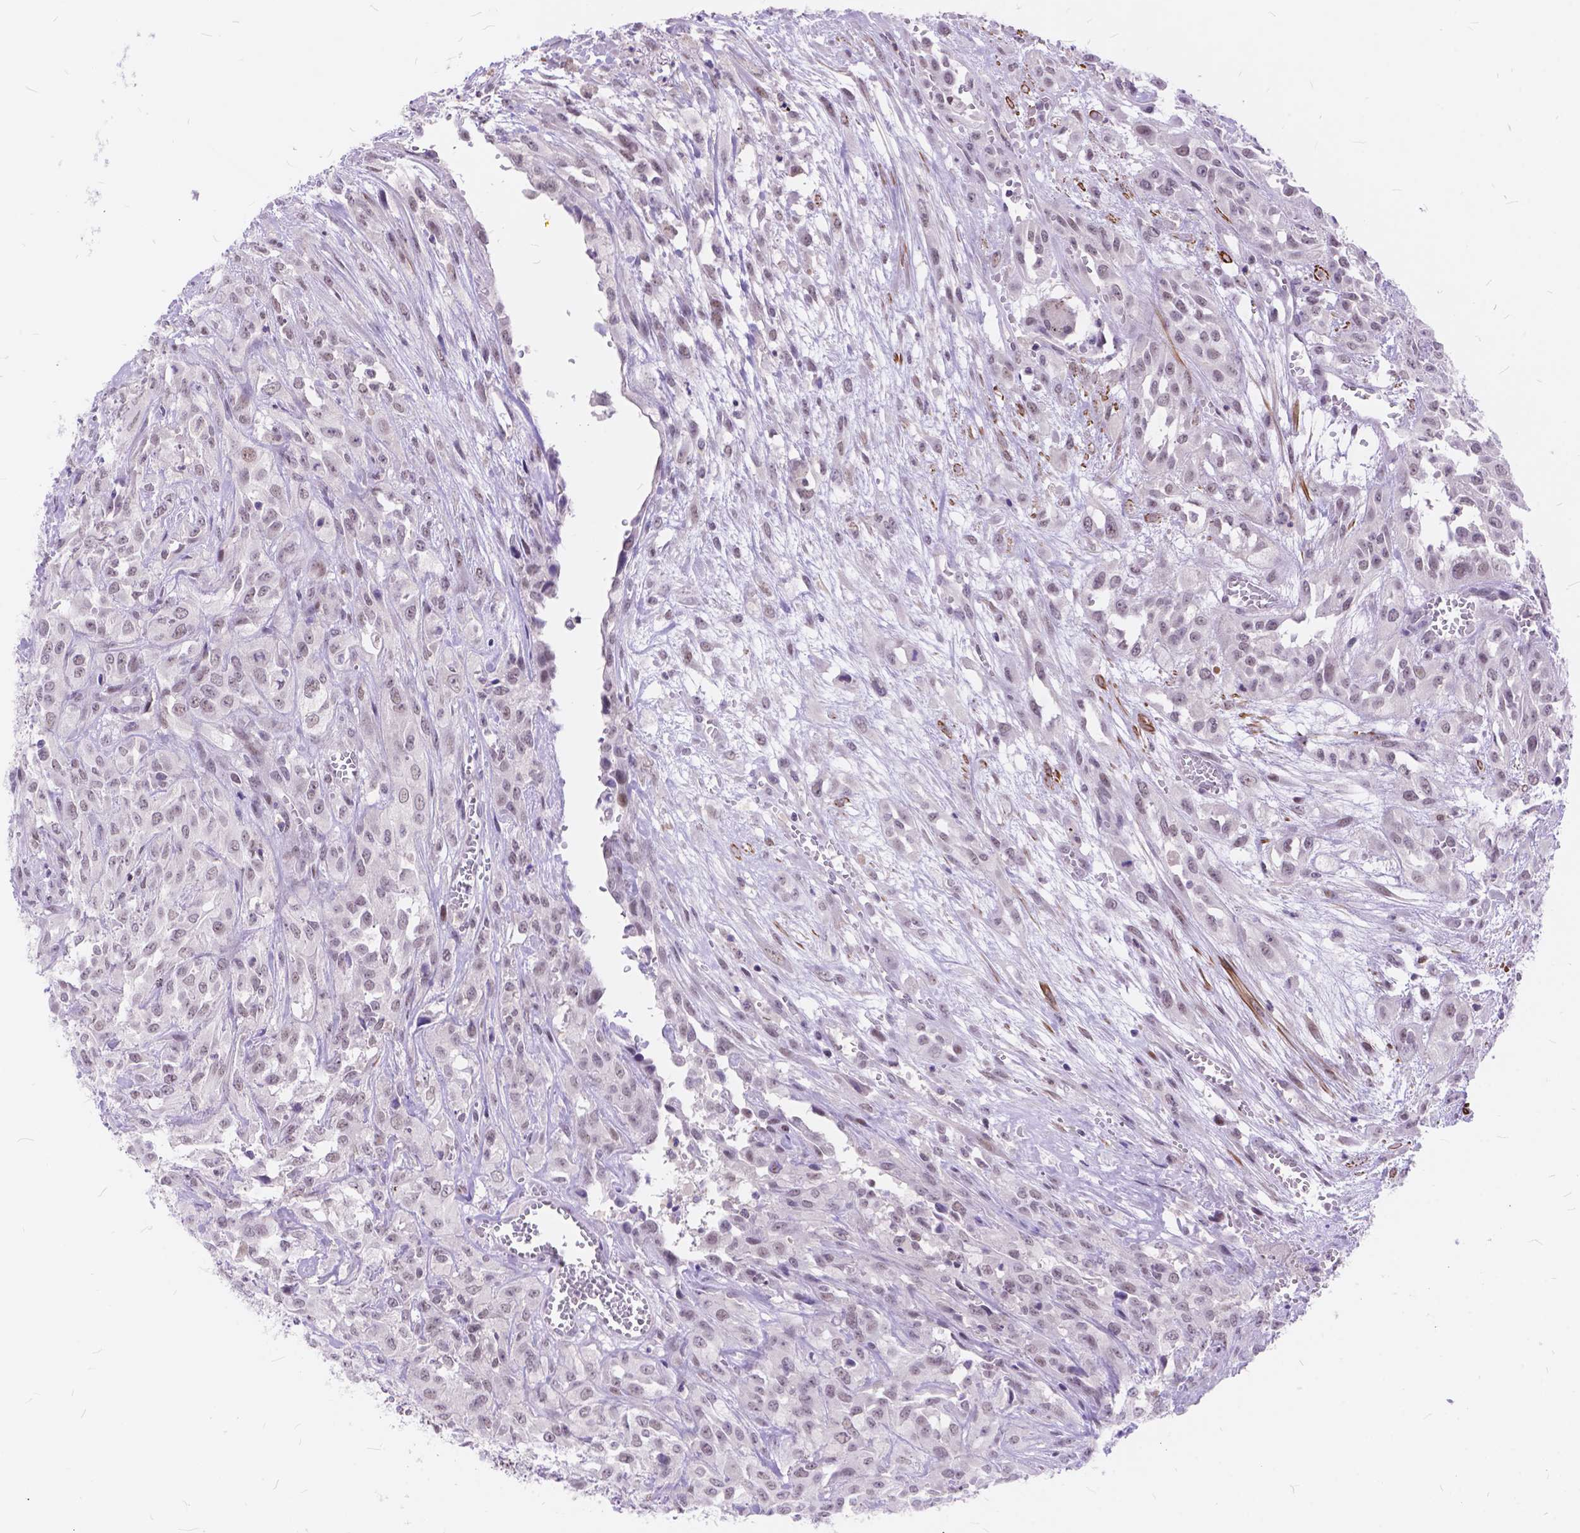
{"staining": {"intensity": "negative", "quantity": "none", "location": "none"}, "tissue": "urothelial cancer", "cell_type": "Tumor cells", "image_type": "cancer", "snomed": [{"axis": "morphology", "description": "Urothelial carcinoma, High grade"}, {"axis": "topography", "description": "Urinary bladder"}], "caption": "DAB (3,3'-diaminobenzidine) immunohistochemical staining of urothelial cancer shows no significant positivity in tumor cells.", "gene": "MAN2C1", "patient": {"sex": "male", "age": 67}}